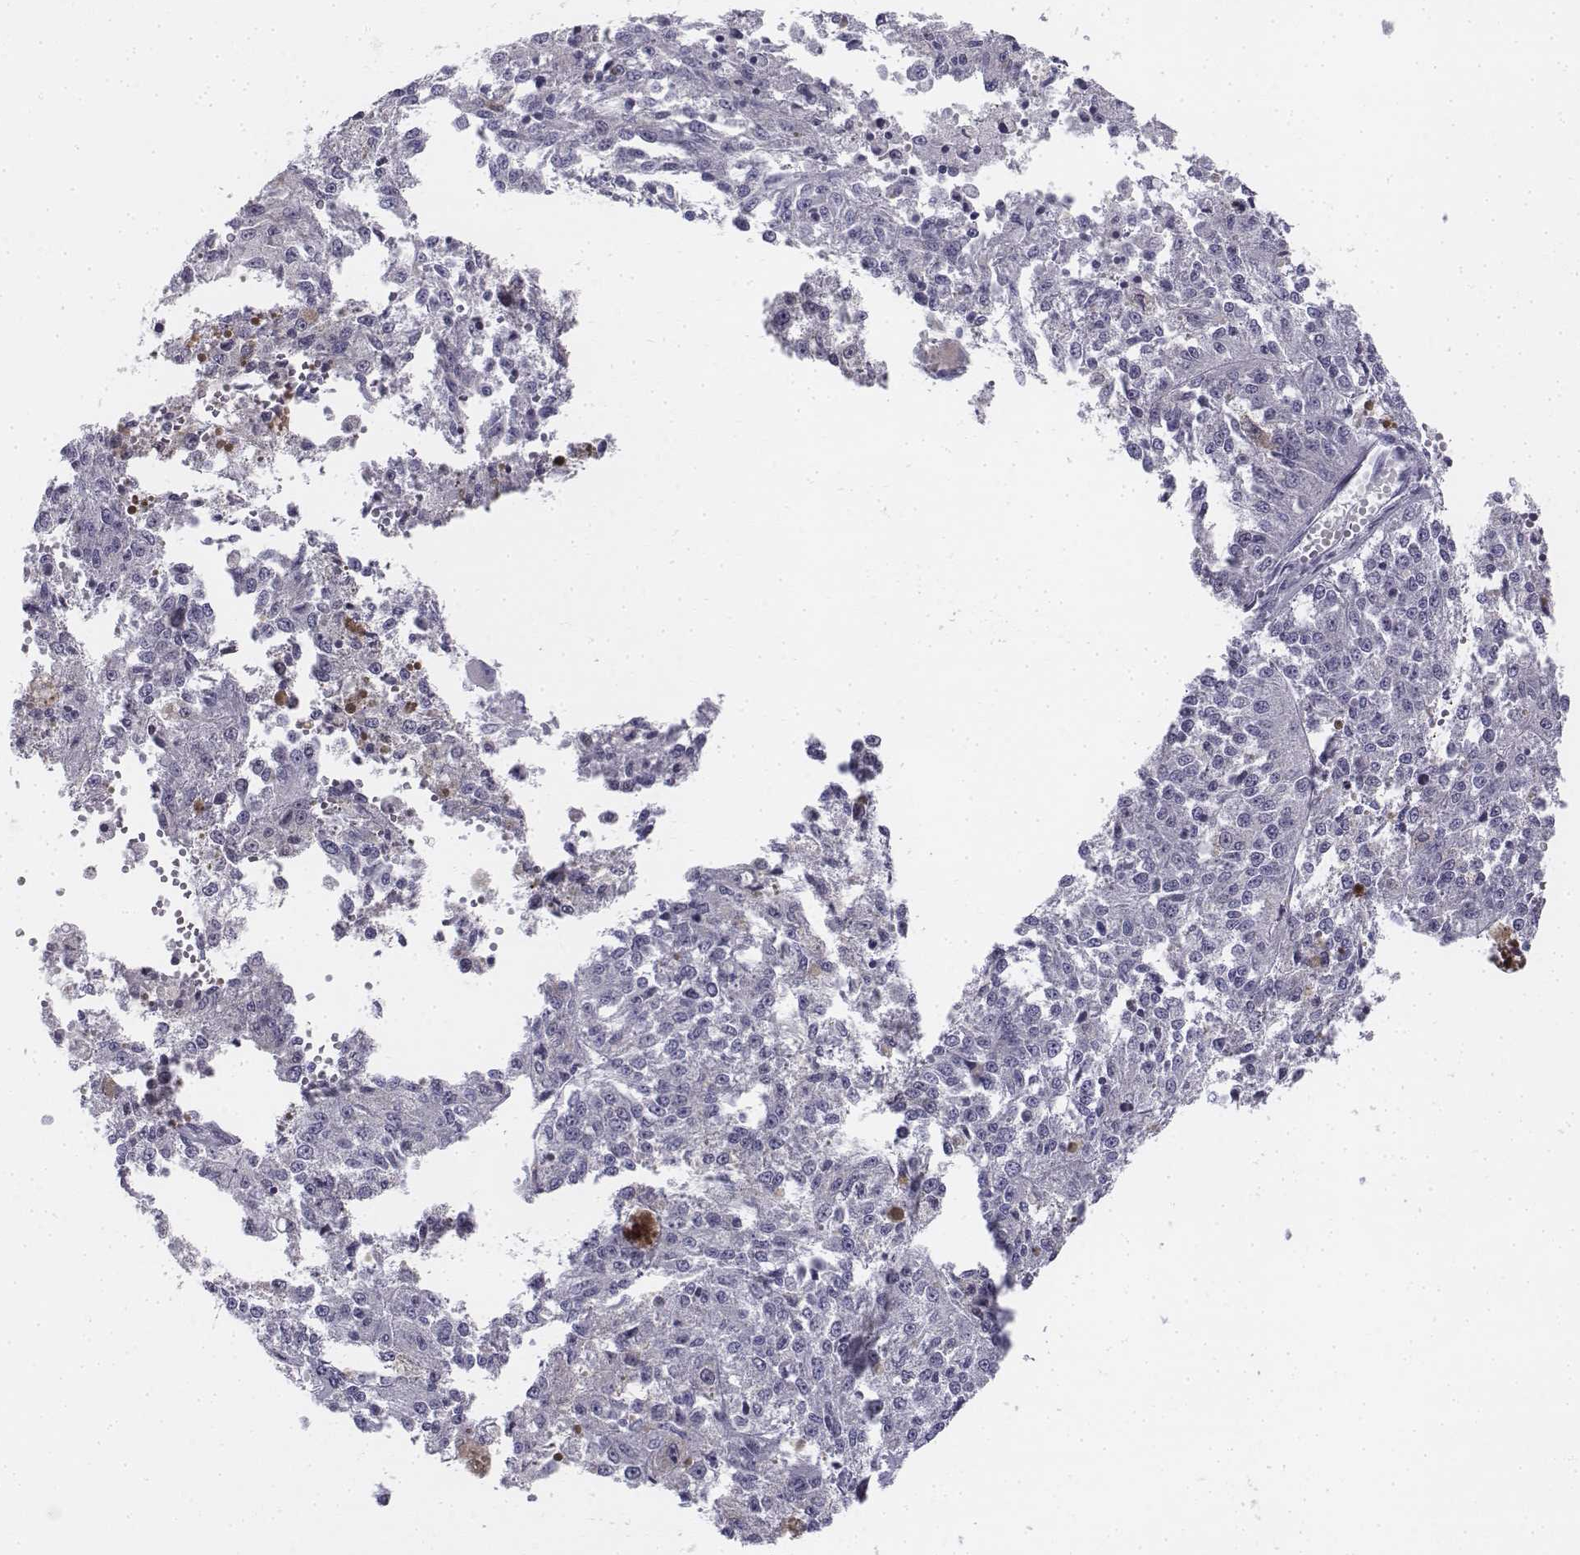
{"staining": {"intensity": "negative", "quantity": "none", "location": "none"}, "tissue": "melanoma", "cell_type": "Tumor cells", "image_type": "cancer", "snomed": [{"axis": "morphology", "description": "Malignant melanoma, Metastatic site"}, {"axis": "topography", "description": "Lymph node"}], "caption": "Immunohistochemistry micrograph of neoplastic tissue: melanoma stained with DAB (3,3'-diaminobenzidine) demonstrates no significant protein staining in tumor cells.", "gene": "PENK", "patient": {"sex": "female", "age": 64}}